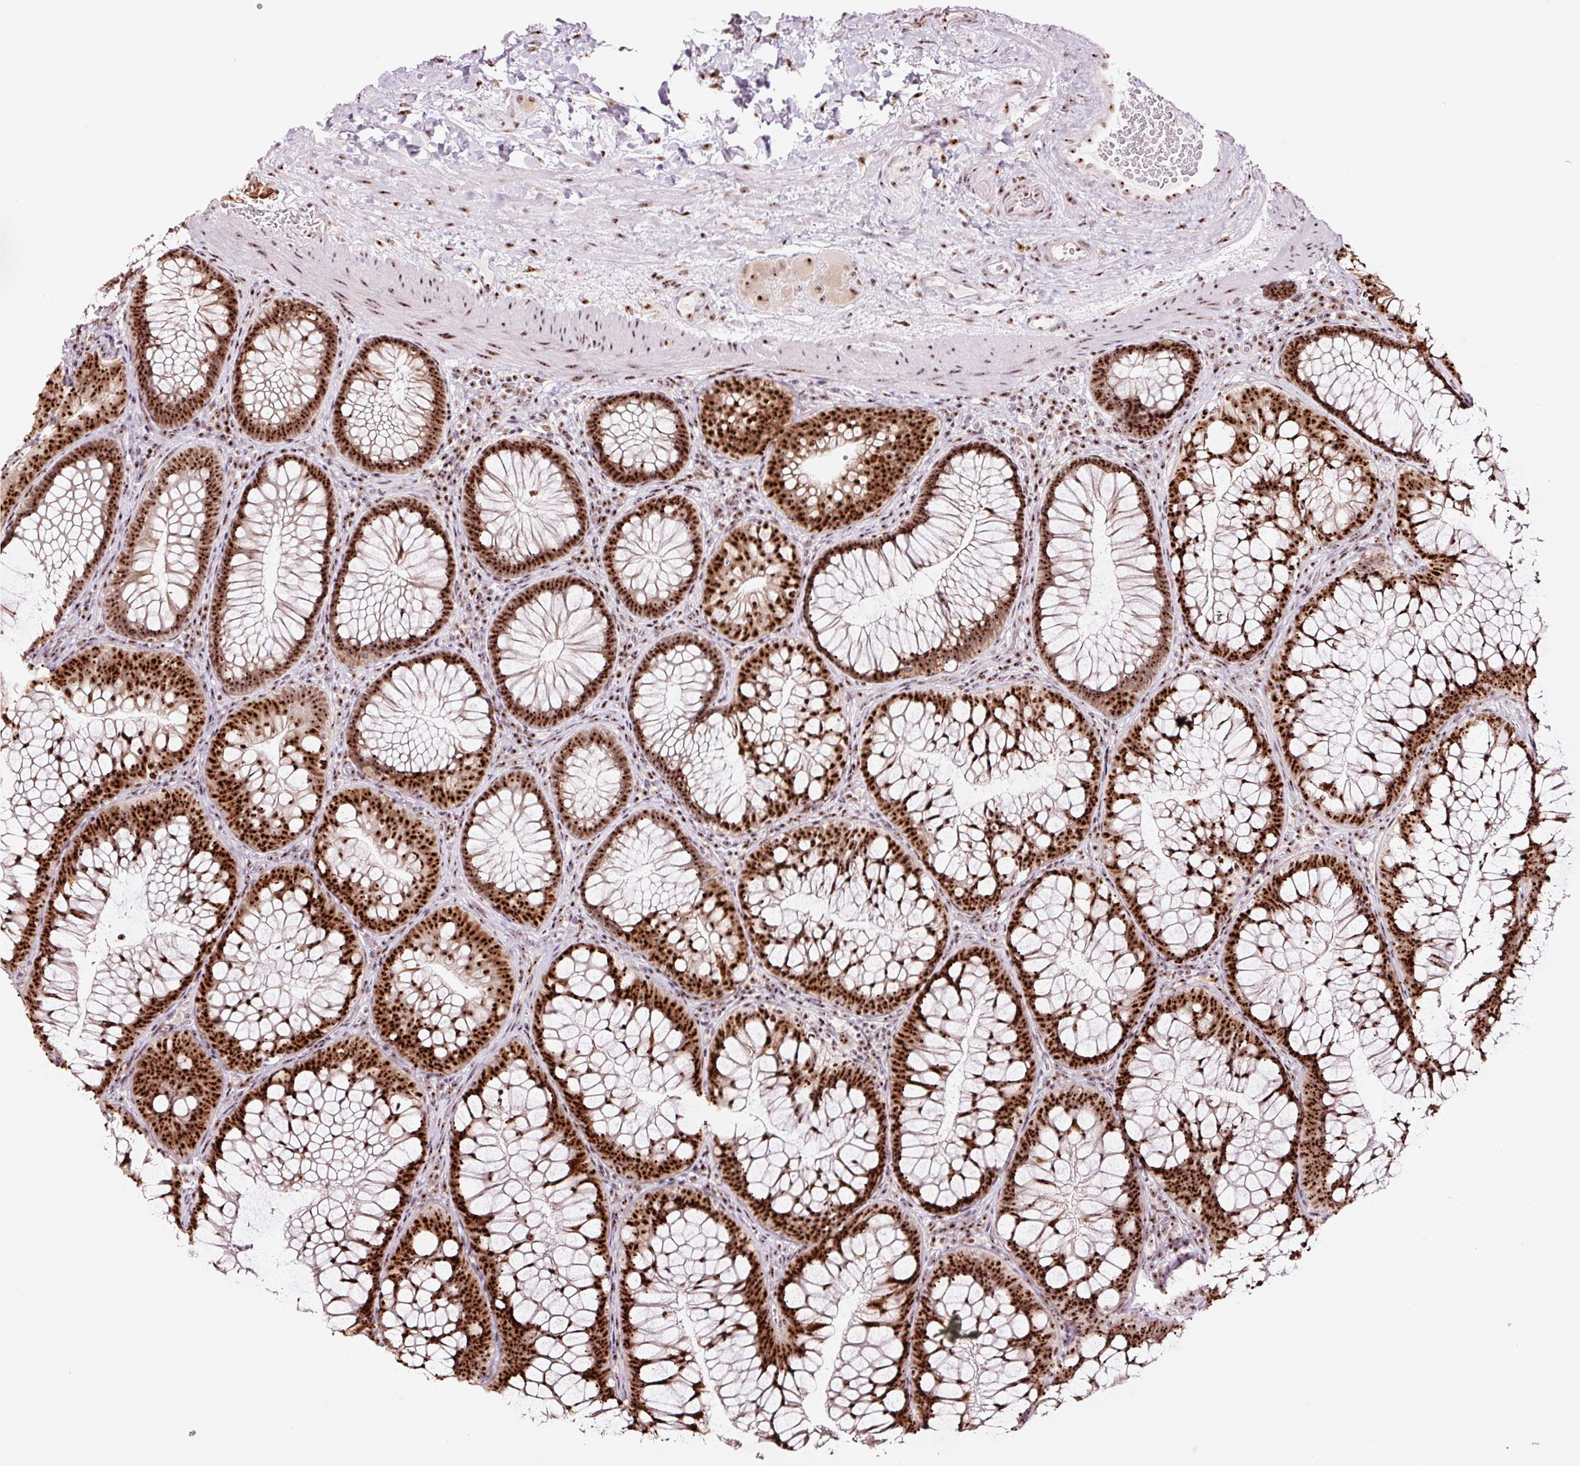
{"staining": {"intensity": "moderate", "quantity": "25%-75%", "location": "cytoplasmic/membranous"}, "tissue": "colon", "cell_type": "Endothelial cells", "image_type": "normal", "snomed": [{"axis": "morphology", "description": "Normal tissue, NOS"}, {"axis": "morphology", "description": "Adenoma, NOS"}, {"axis": "topography", "description": "Soft tissue"}, {"axis": "topography", "description": "Colon"}], "caption": "Endothelial cells reveal medium levels of moderate cytoplasmic/membranous expression in approximately 25%-75% of cells in benign human colon.", "gene": "GNL3", "patient": {"sex": "male", "age": 47}}